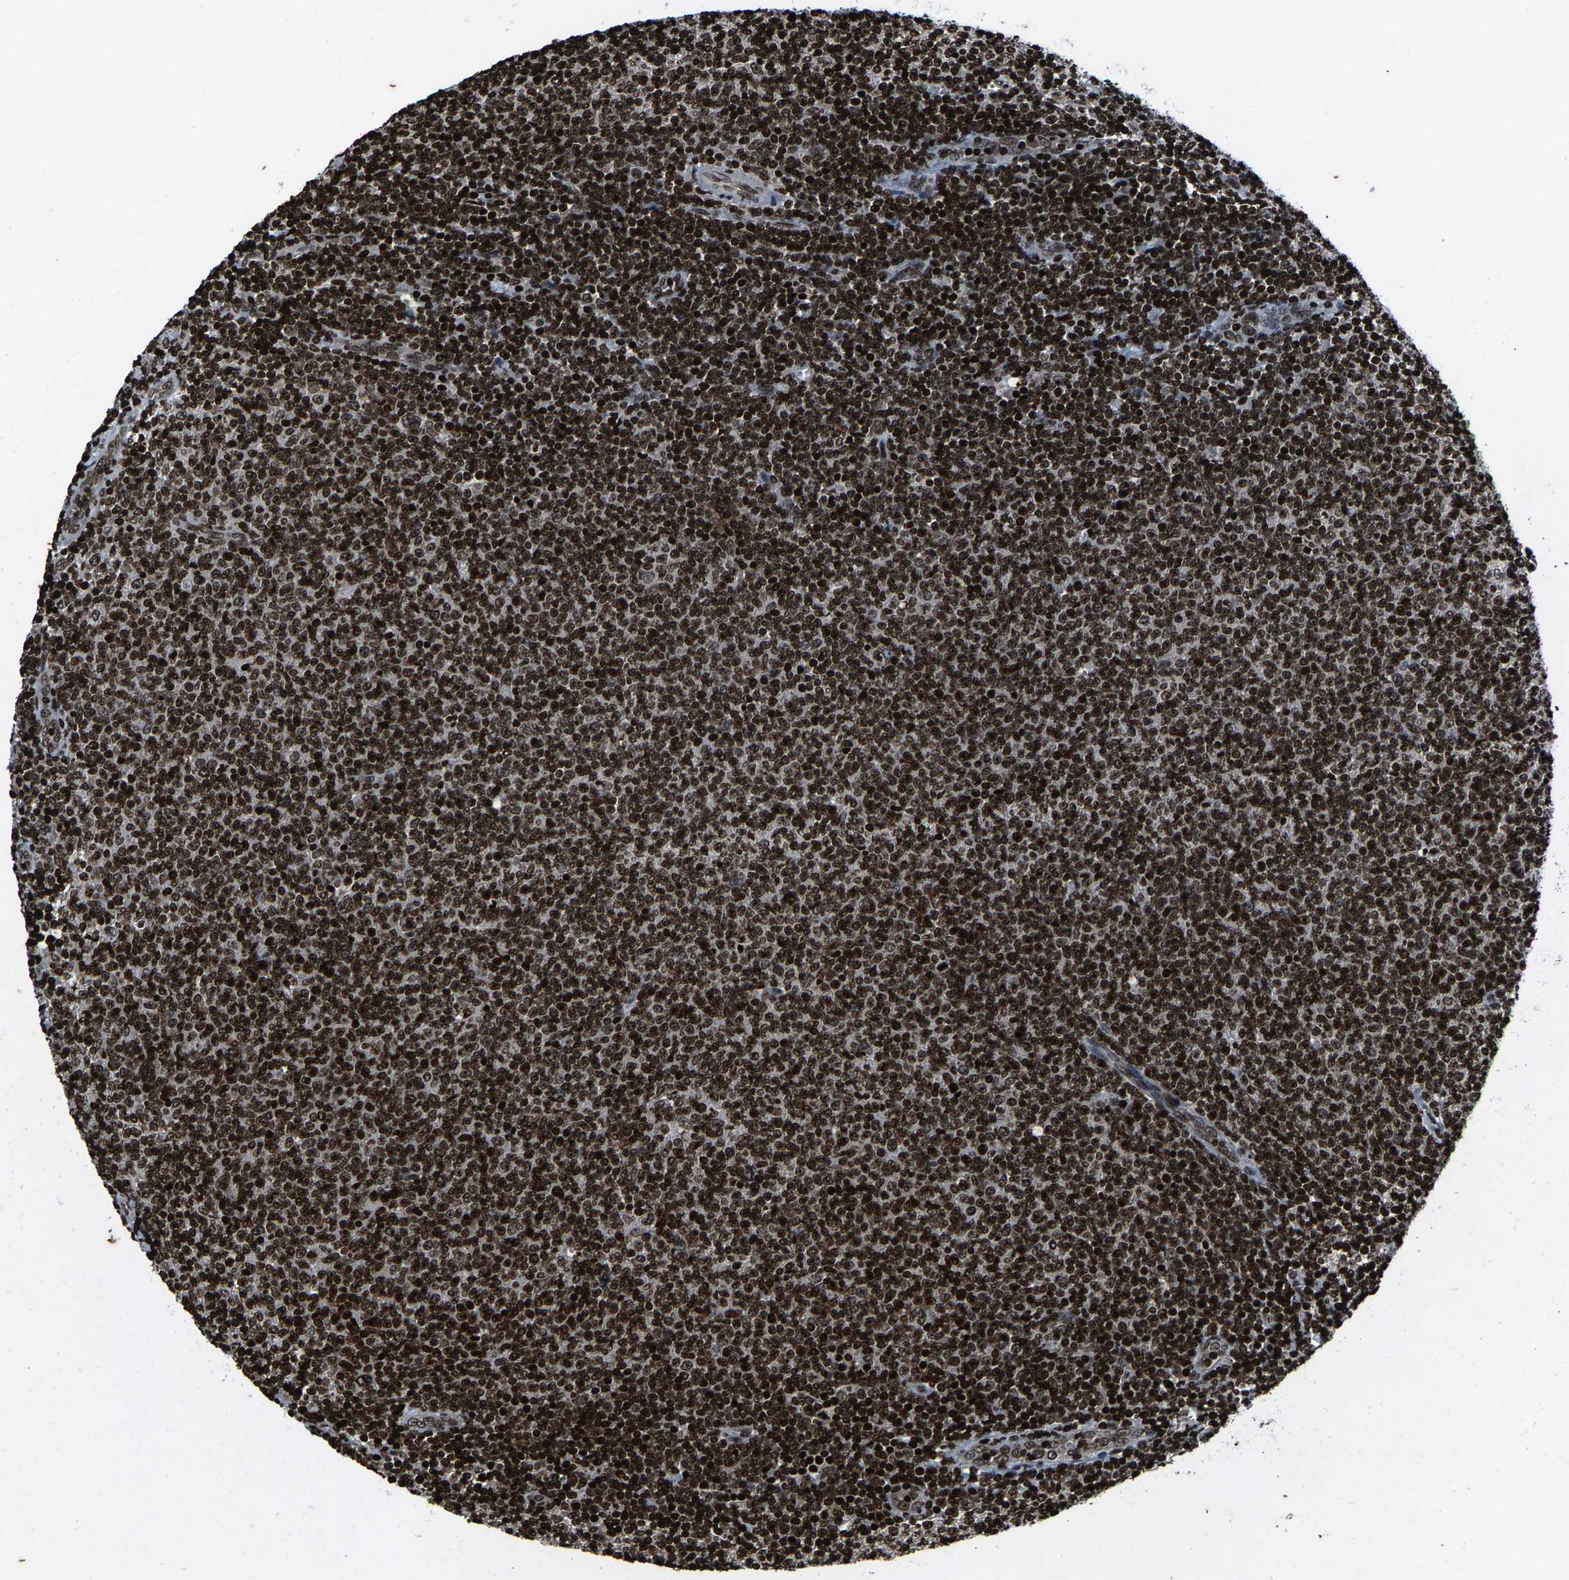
{"staining": {"intensity": "strong", "quantity": ">75%", "location": "nuclear"}, "tissue": "lymphoma", "cell_type": "Tumor cells", "image_type": "cancer", "snomed": [{"axis": "morphology", "description": "Malignant lymphoma, non-Hodgkin's type, Low grade"}, {"axis": "topography", "description": "Lymph node"}], "caption": "Immunohistochemistry image of neoplastic tissue: low-grade malignant lymphoma, non-Hodgkin's type stained using immunohistochemistry exhibits high levels of strong protein expression localized specifically in the nuclear of tumor cells, appearing as a nuclear brown color.", "gene": "H4C1", "patient": {"sex": "male", "age": 66}}